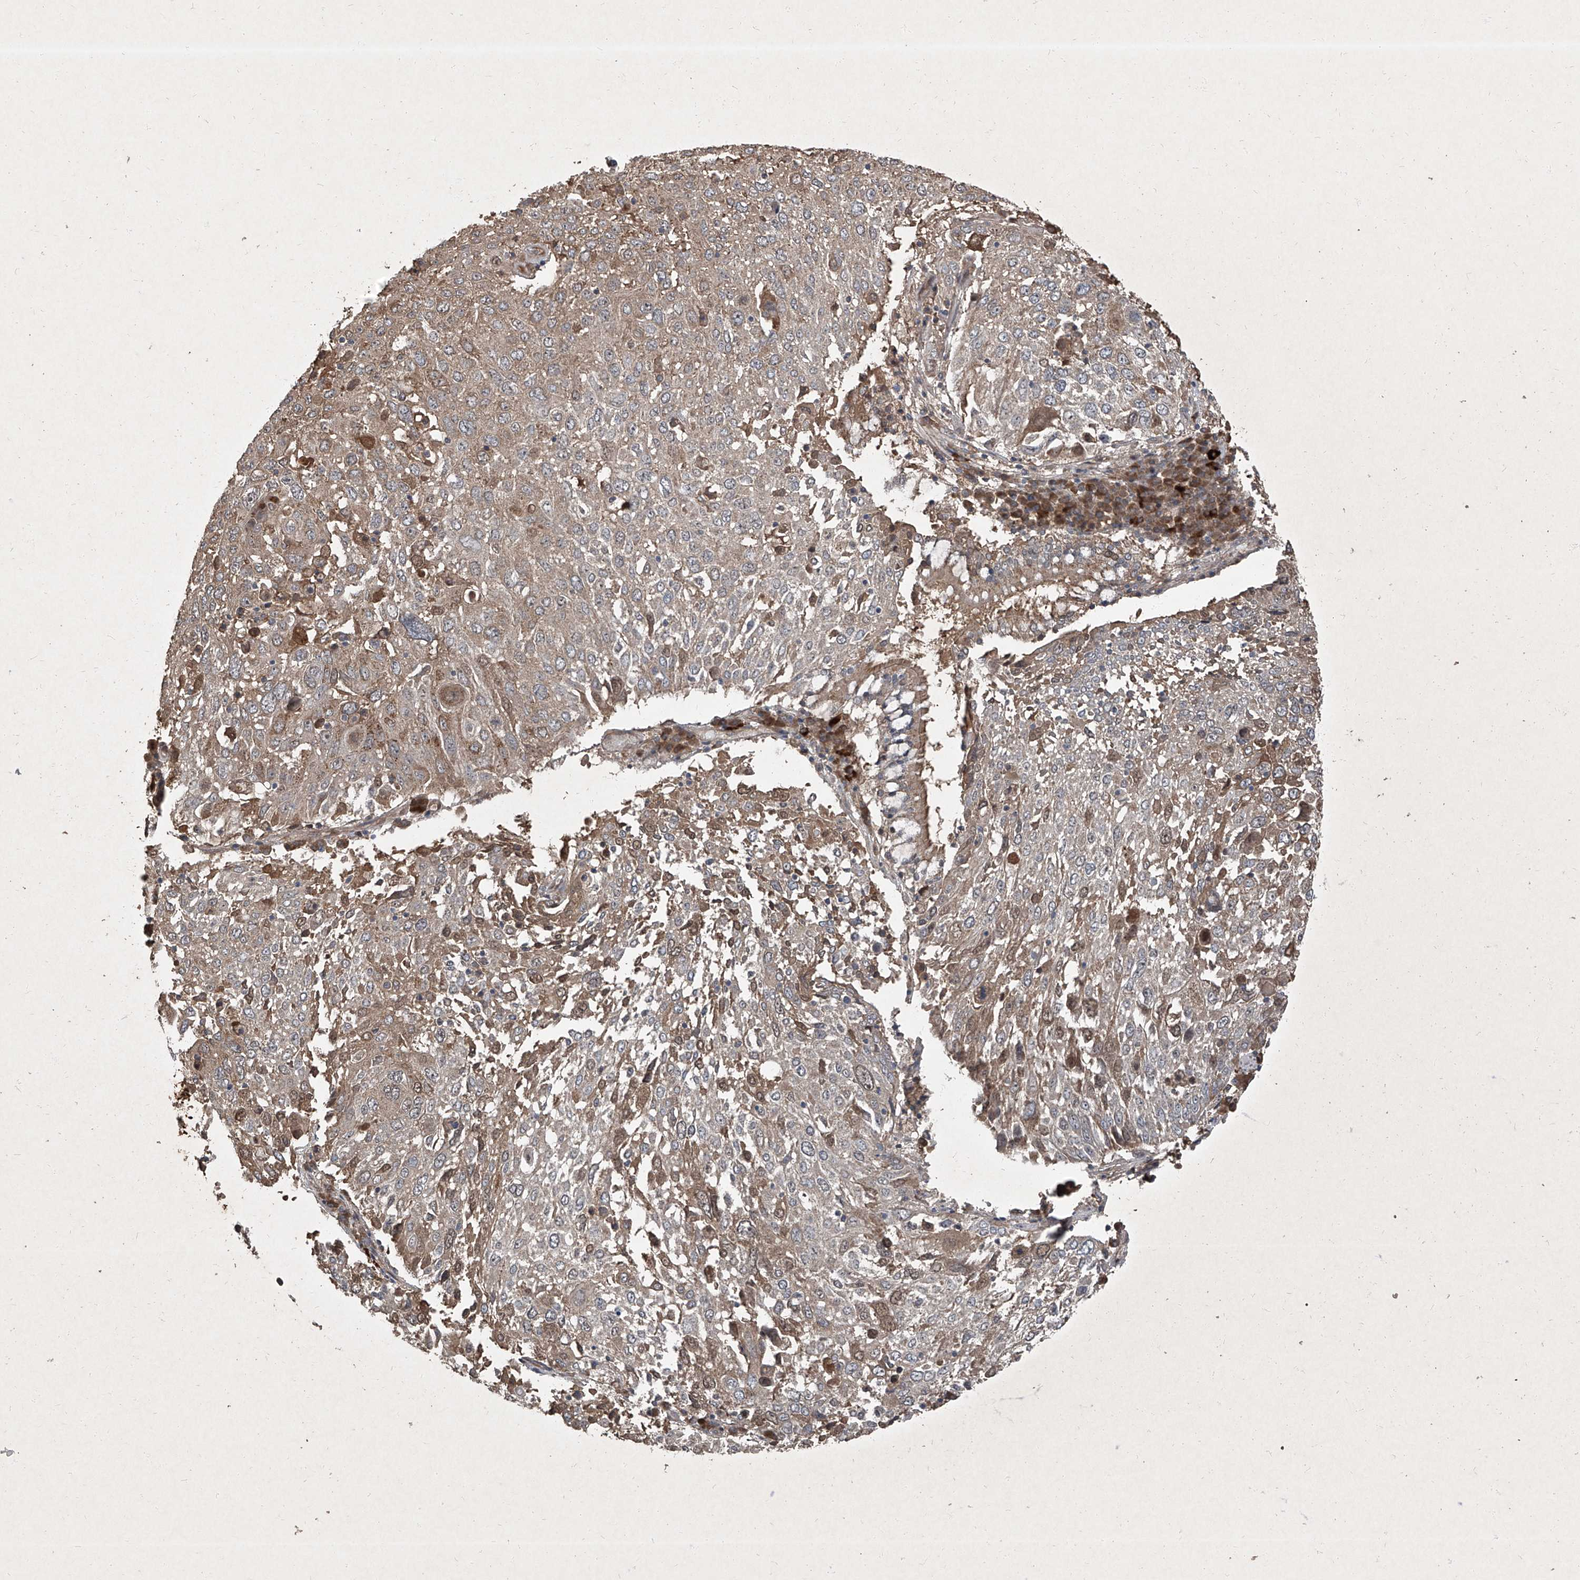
{"staining": {"intensity": "weak", "quantity": ">75%", "location": "cytoplasmic/membranous"}, "tissue": "lung cancer", "cell_type": "Tumor cells", "image_type": "cancer", "snomed": [{"axis": "morphology", "description": "Squamous cell carcinoma, NOS"}, {"axis": "topography", "description": "Lung"}], "caption": "About >75% of tumor cells in human lung cancer (squamous cell carcinoma) display weak cytoplasmic/membranous protein expression as visualized by brown immunohistochemical staining.", "gene": "CCN1", "patient": {"sex": "male", "age": 65}}